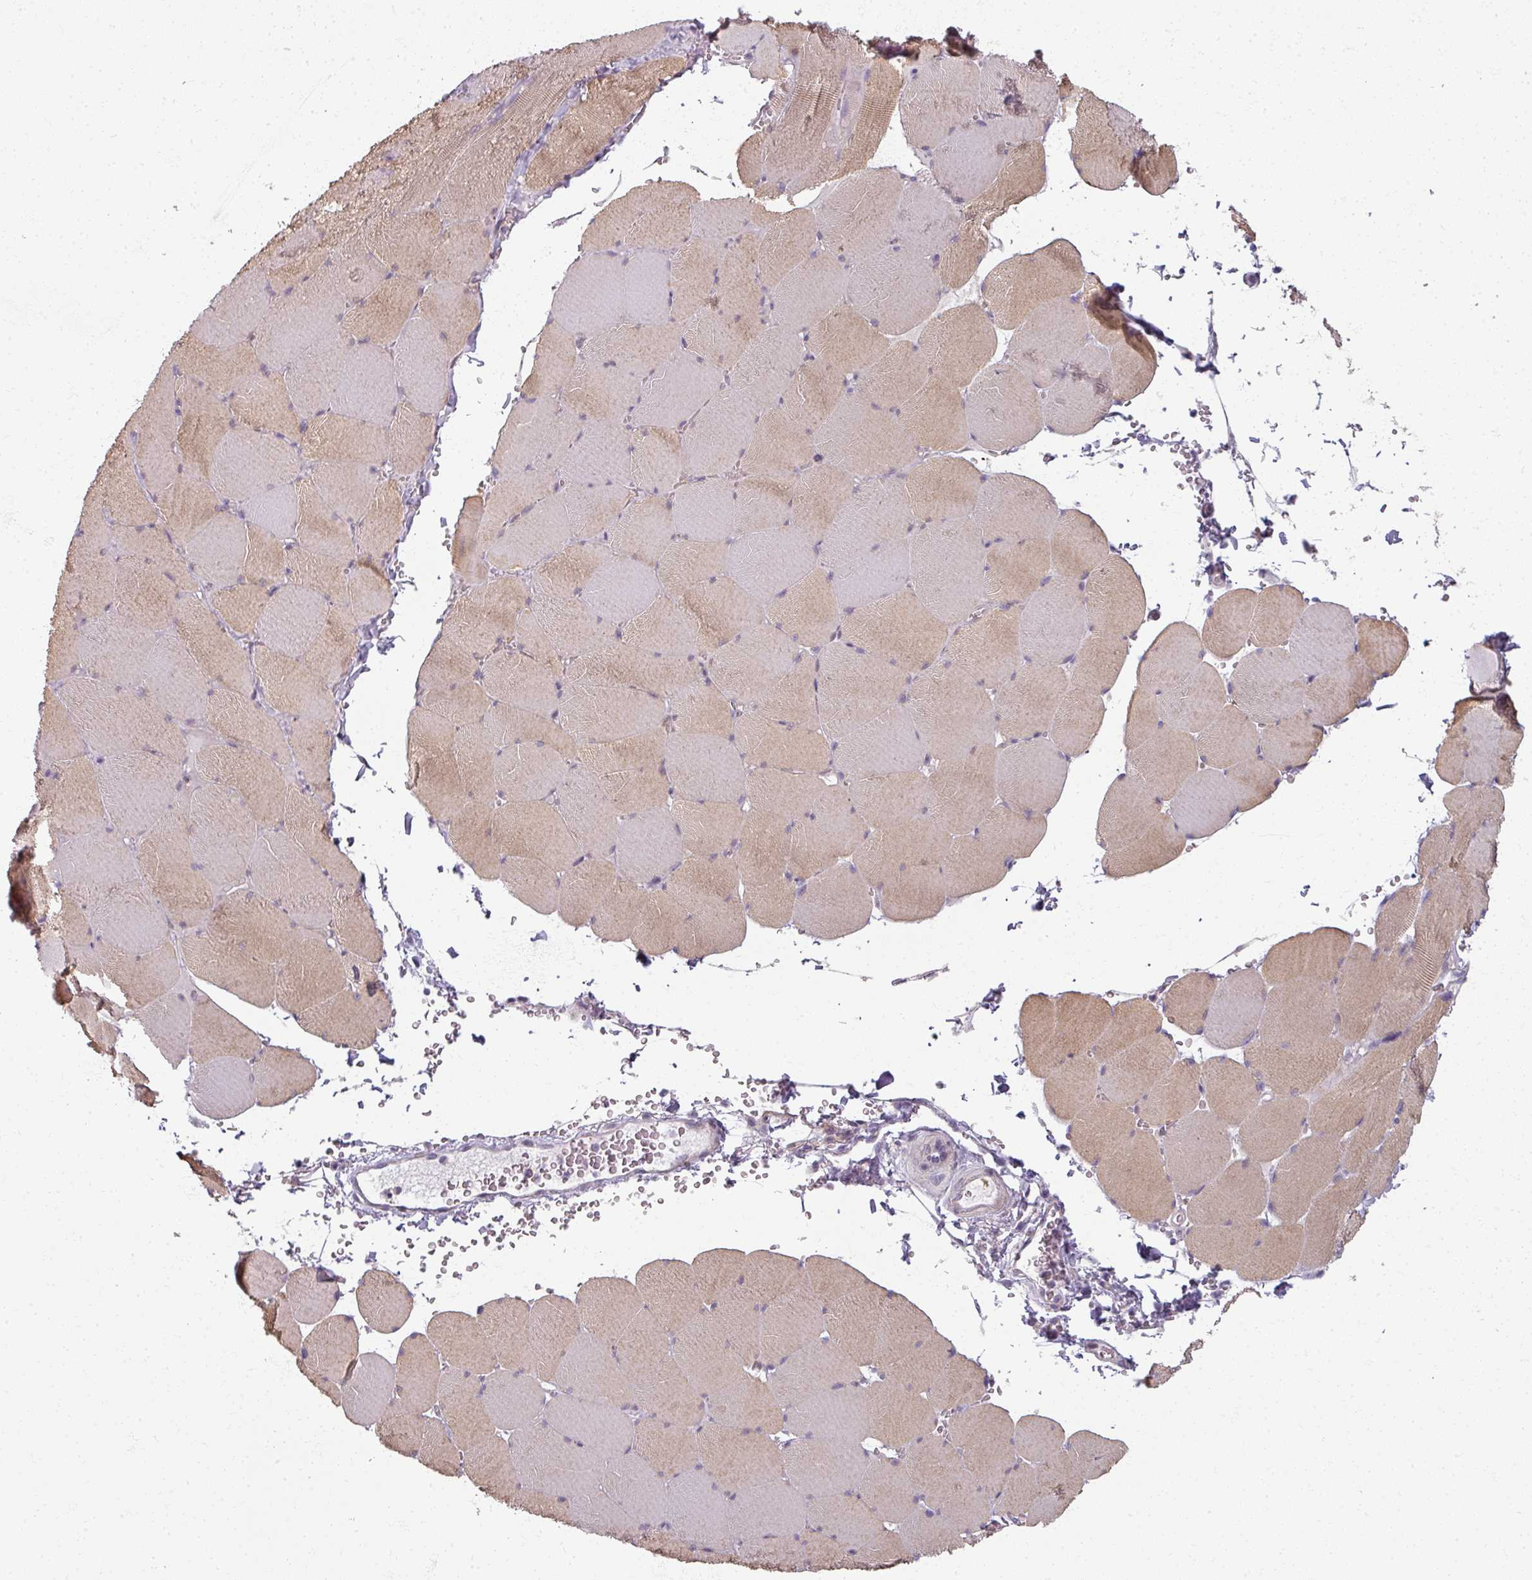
{"staining": {"intensity": "weak", "quantity": "25%-75%", "location": "cytoplasmic/membranous"}, "tissue": "skeletal muscle", "cell_type": "Myocytes", "image_type": "normal", "snomed": [{"axis": "morphology", "description": "Normal tissue, NOS"}, {"axis": "topography", "description": "Skeletal muscle"}, {"axis": "topography", "description": "Head-Neck"}], "caption": "Weak cytoplasmic/membranous positivity is seen in about 25%-75% of myocytes in unremarkable skeletal muscle. Using DAB (3,3'-diaminobenzidine) (brown) and hematoxylin (blue) stains, captured at high magnification using brightfield microscopy.", "gene": "MYMK", "patient": {"sex": "male", "age": 66}}